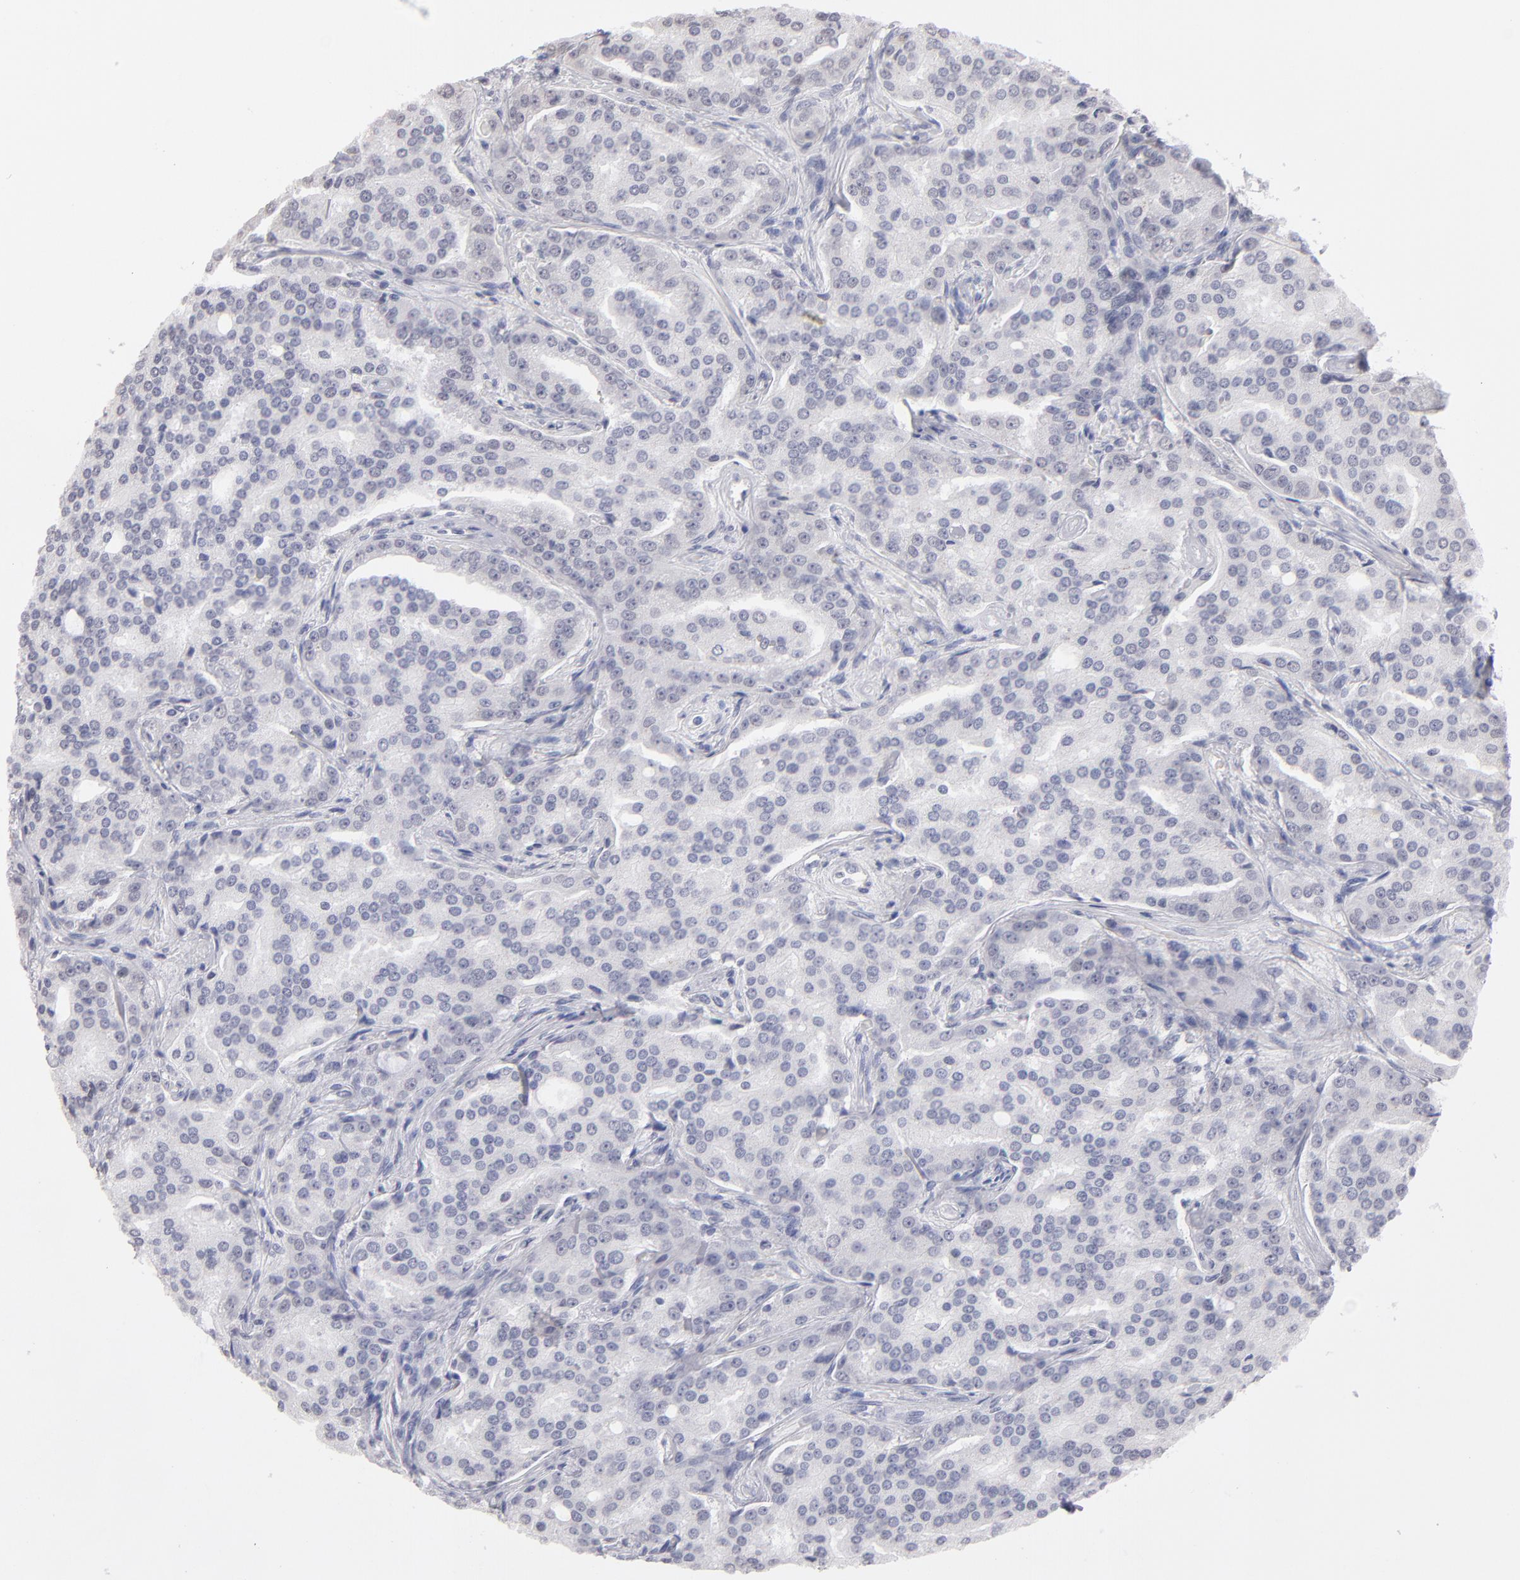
{"staining": {"intensity": "negative", "quantity": "none", "location": "none"}, "tissue": "prostate cancer", "cell_type": "Tumor cells", "image_type": "cancer", "snomed": [{"axis": "morphology", "description": "Adenocarcinoma, High grade"}, {"axis": "topography", "description": "Prostate"}], "caption": "Immunohistochemistry micrograph of human prostate cancer stained for a protein (brown), which displays no staining in tumor cells.", "gene": "MGAM", "patient": {"sex": "male", "age": 72}}